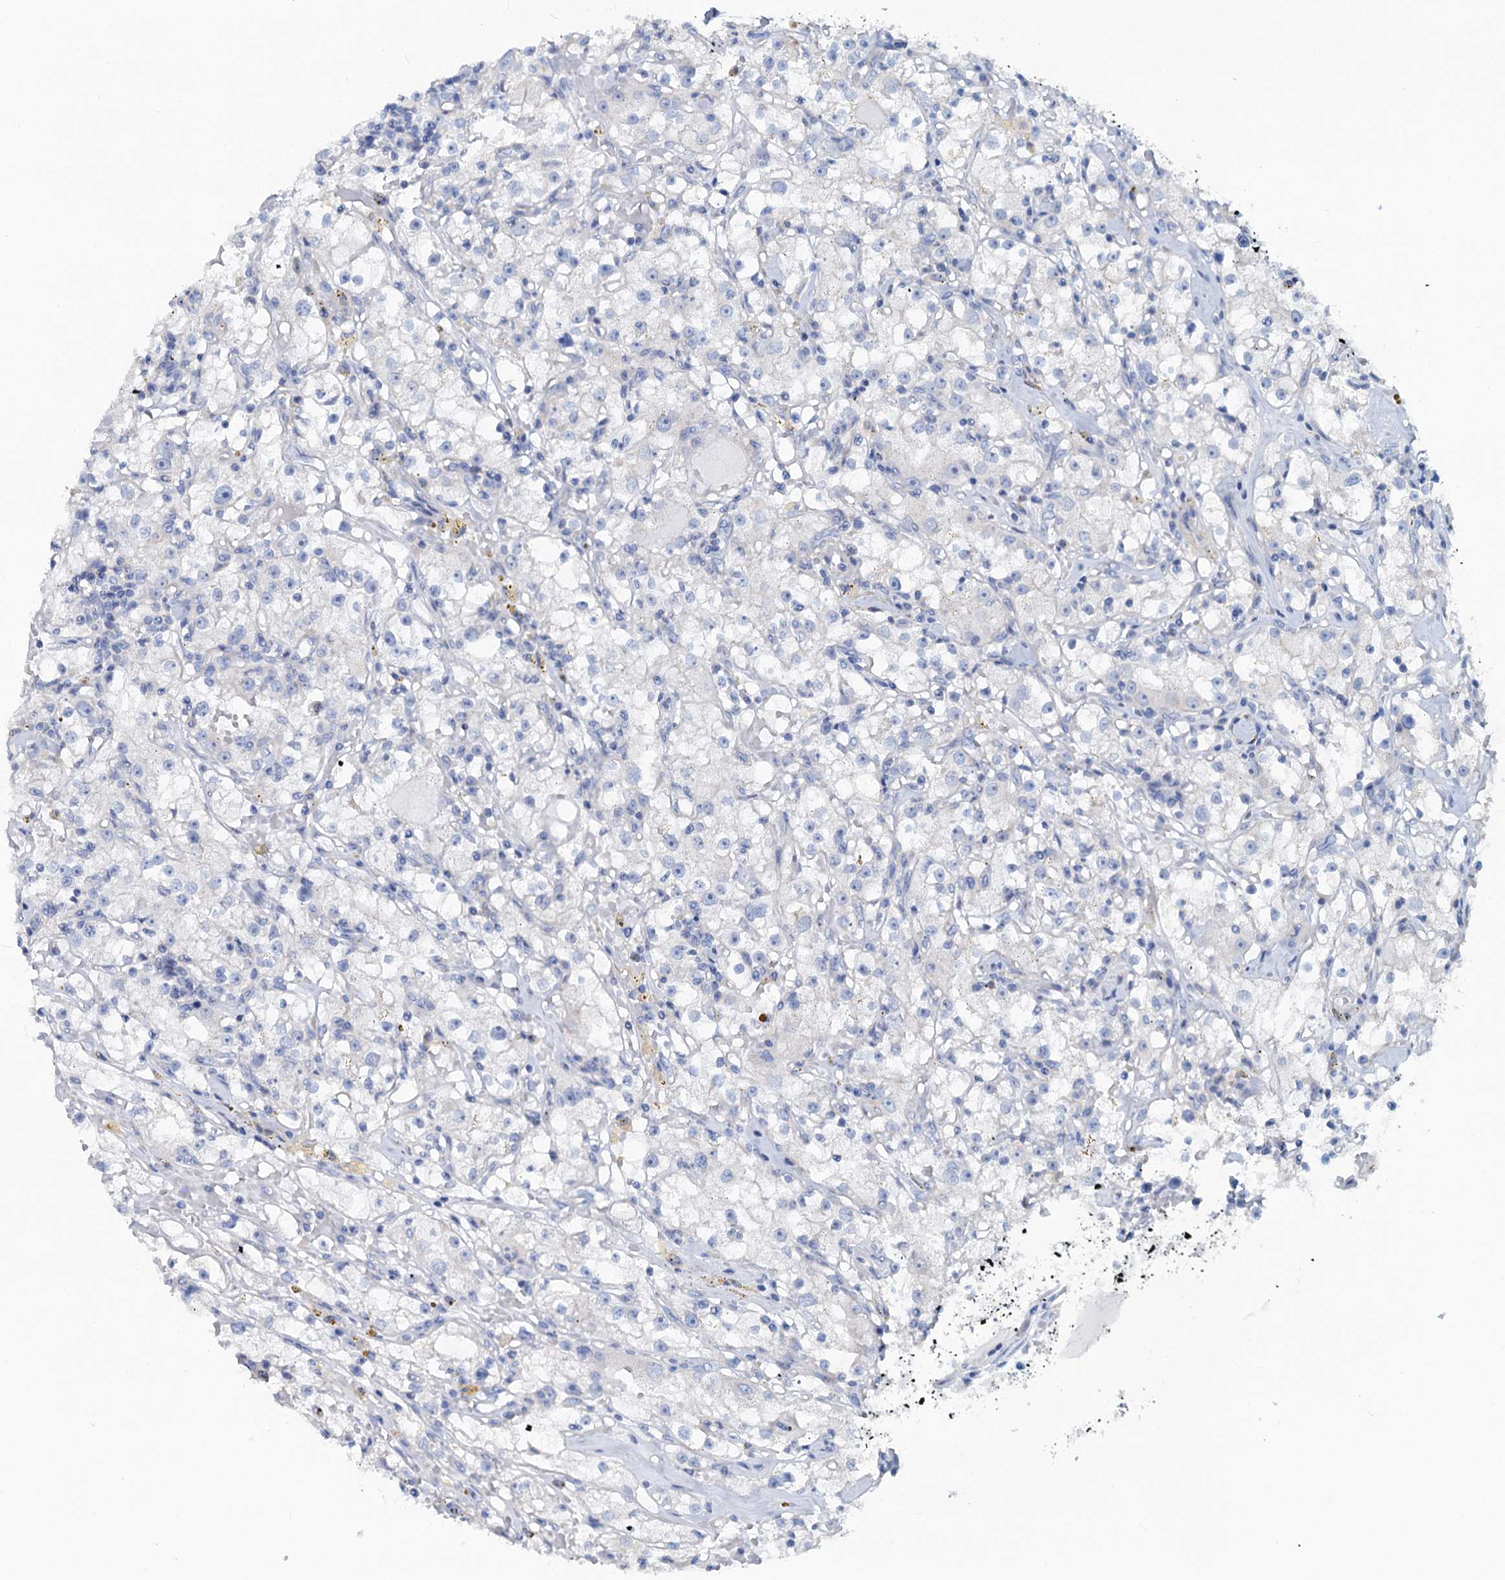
{"staining": {"intensity": "negative", "quantity": "none", "location": "none"}, "tissue": "renal cancer", "cell_type": "Tumor cells", "image_type": "cancer", "snomed": [{"axis": "morphology", "description": "Adenocarcinoma, NOS"}, {"axis": "topography", "description": "Kidney"}], "caption": "Adenocarcinoma (renal) was stained to show a protein in brown. There is no significant positivity in tumor cells.", "gene": "SLC1A3", "patient": {"sex": "male", "age": 56}}